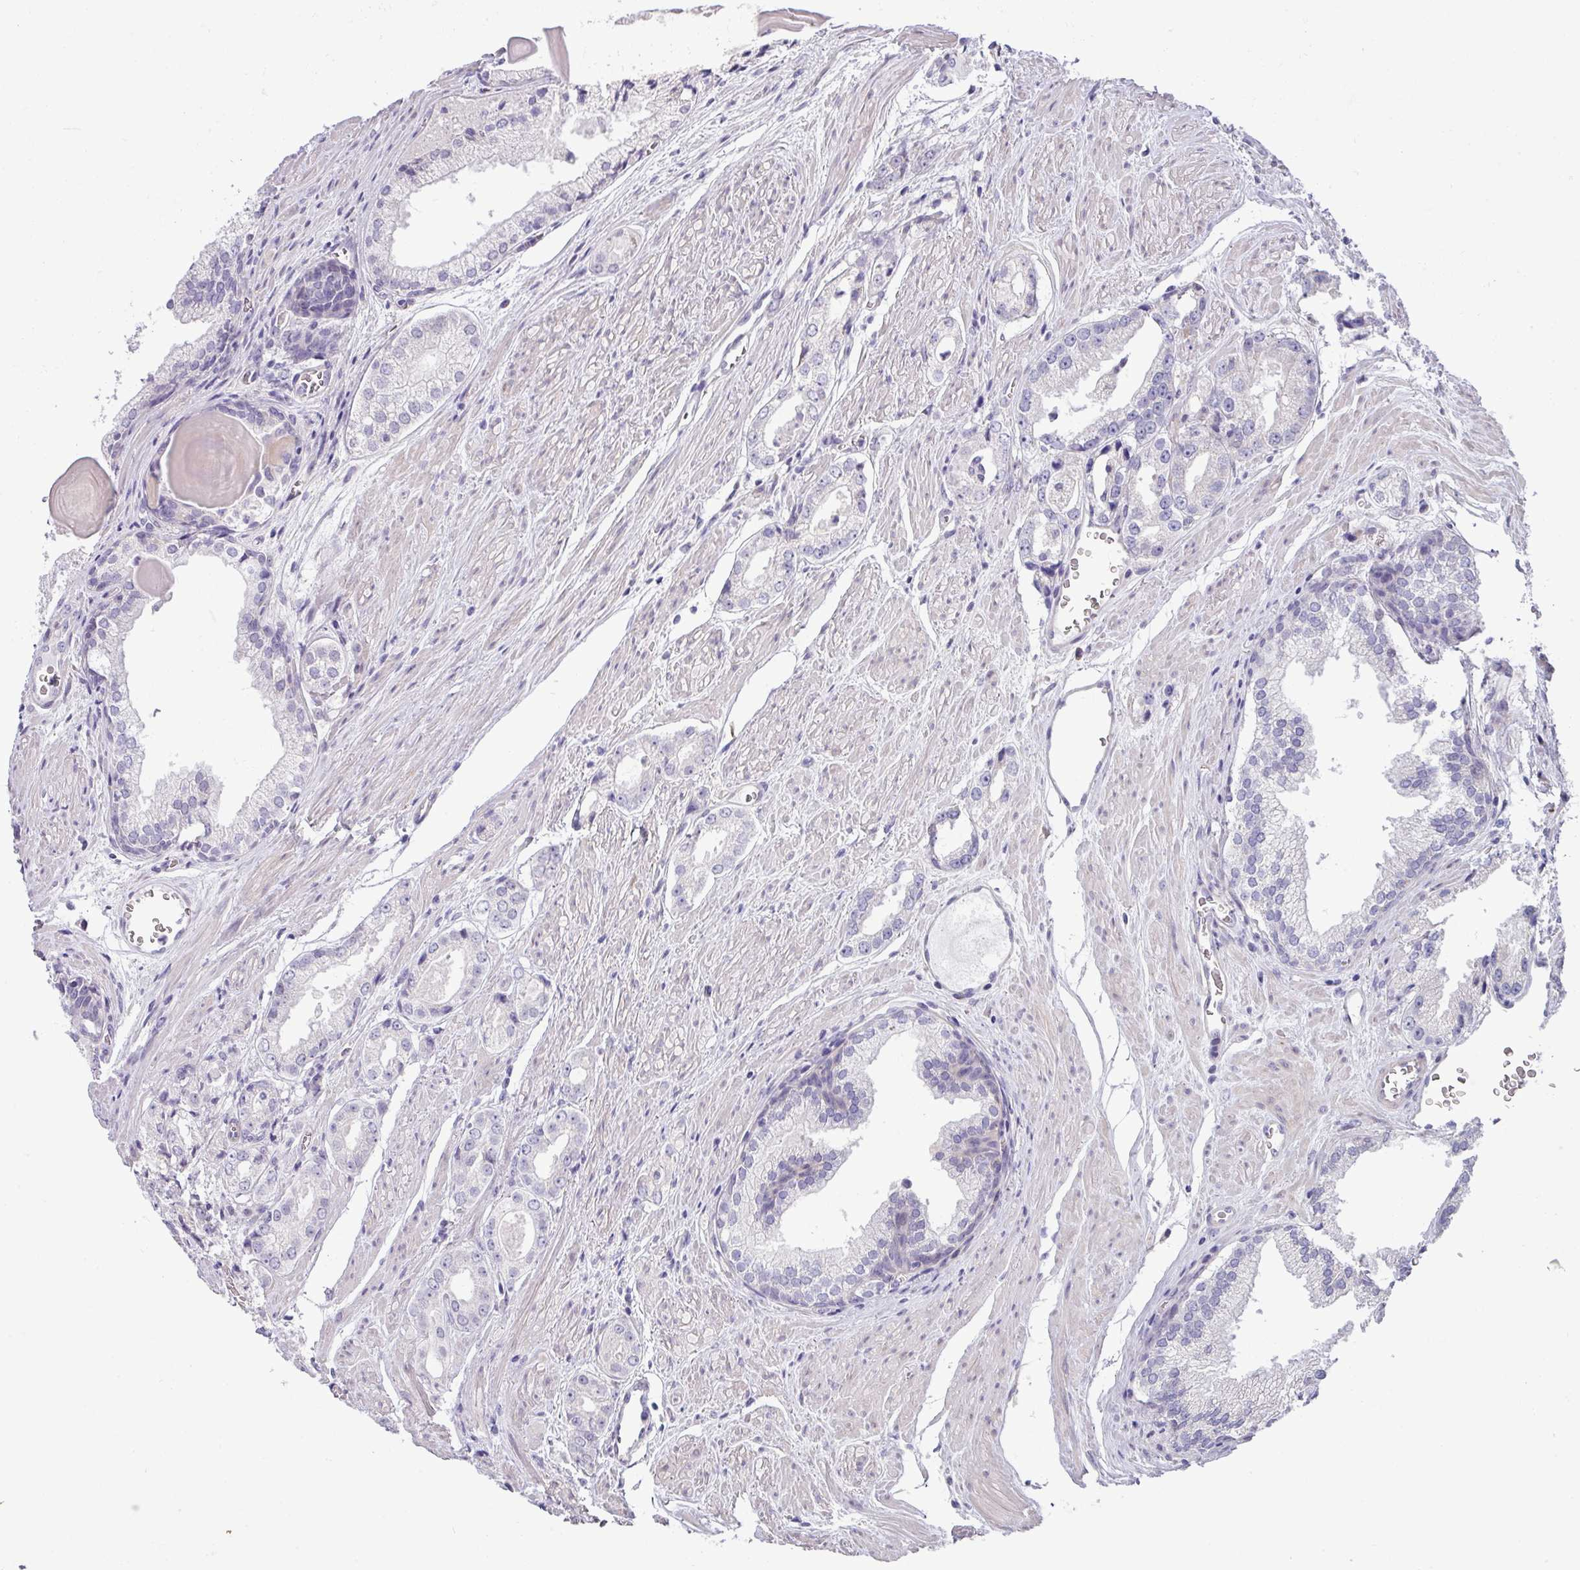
{"staining": {"intensity": "negative", "quantity": "none", "location": "none"}, "tissue": "prostate cancer", "cell_type": "Tumor cells", "image_type": "cancer", "snomed": [{"axis": "morphology", "description": "Adenocarcinoma, Low grade"}, {"axis": "topography", "description": "Prostate"}], "caption": "IHC of human prostate cancer (adenocarcinoma (low-grade)) exhibits no expression in tumor cells.", "gene": "IRGC", "patient": {"sex": "male", "age": 54}}